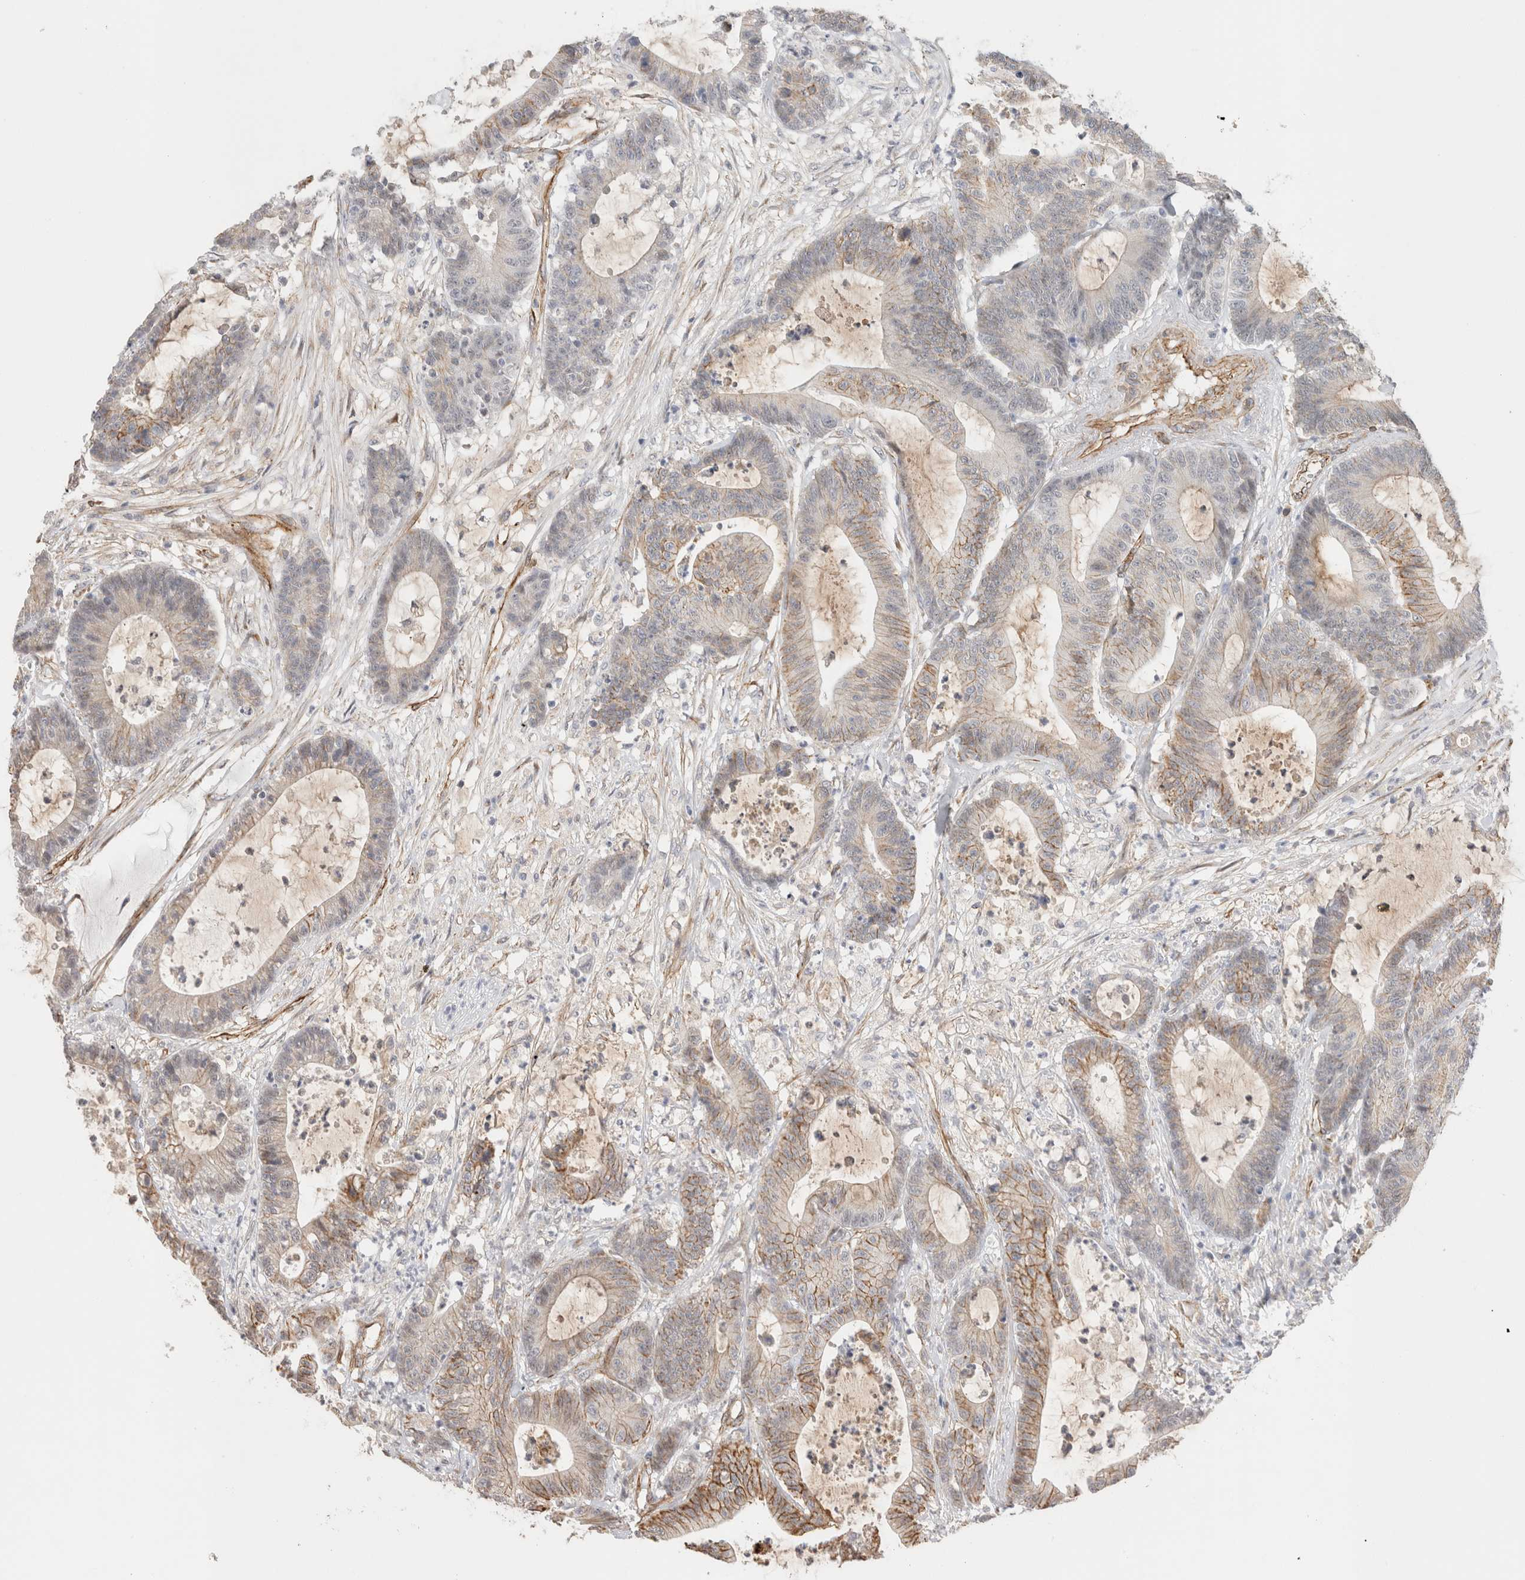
{"staining": {"intensity": "moderate", "quantity": "25%-75%", "location": "cytoplasmic/membranous"}, "tissue": "colorectal cancer", "cell_type": "Tumor cells", "image_type": "cancer", "snomed": [{"axis": "morphology", "description": "Adenocarcinoma, NOS"}, {"axis": "topography", "description": "Colon"}], "caption": "This image reveals immunohistochemistry staining of colorectal adenocarcinoma, with medium moderate cytoplasmic/membranous expression in approximately 25%-75% of tumor cells.", "gene": "CAAP1", "patient": {"sex": "female", "age": 84}}